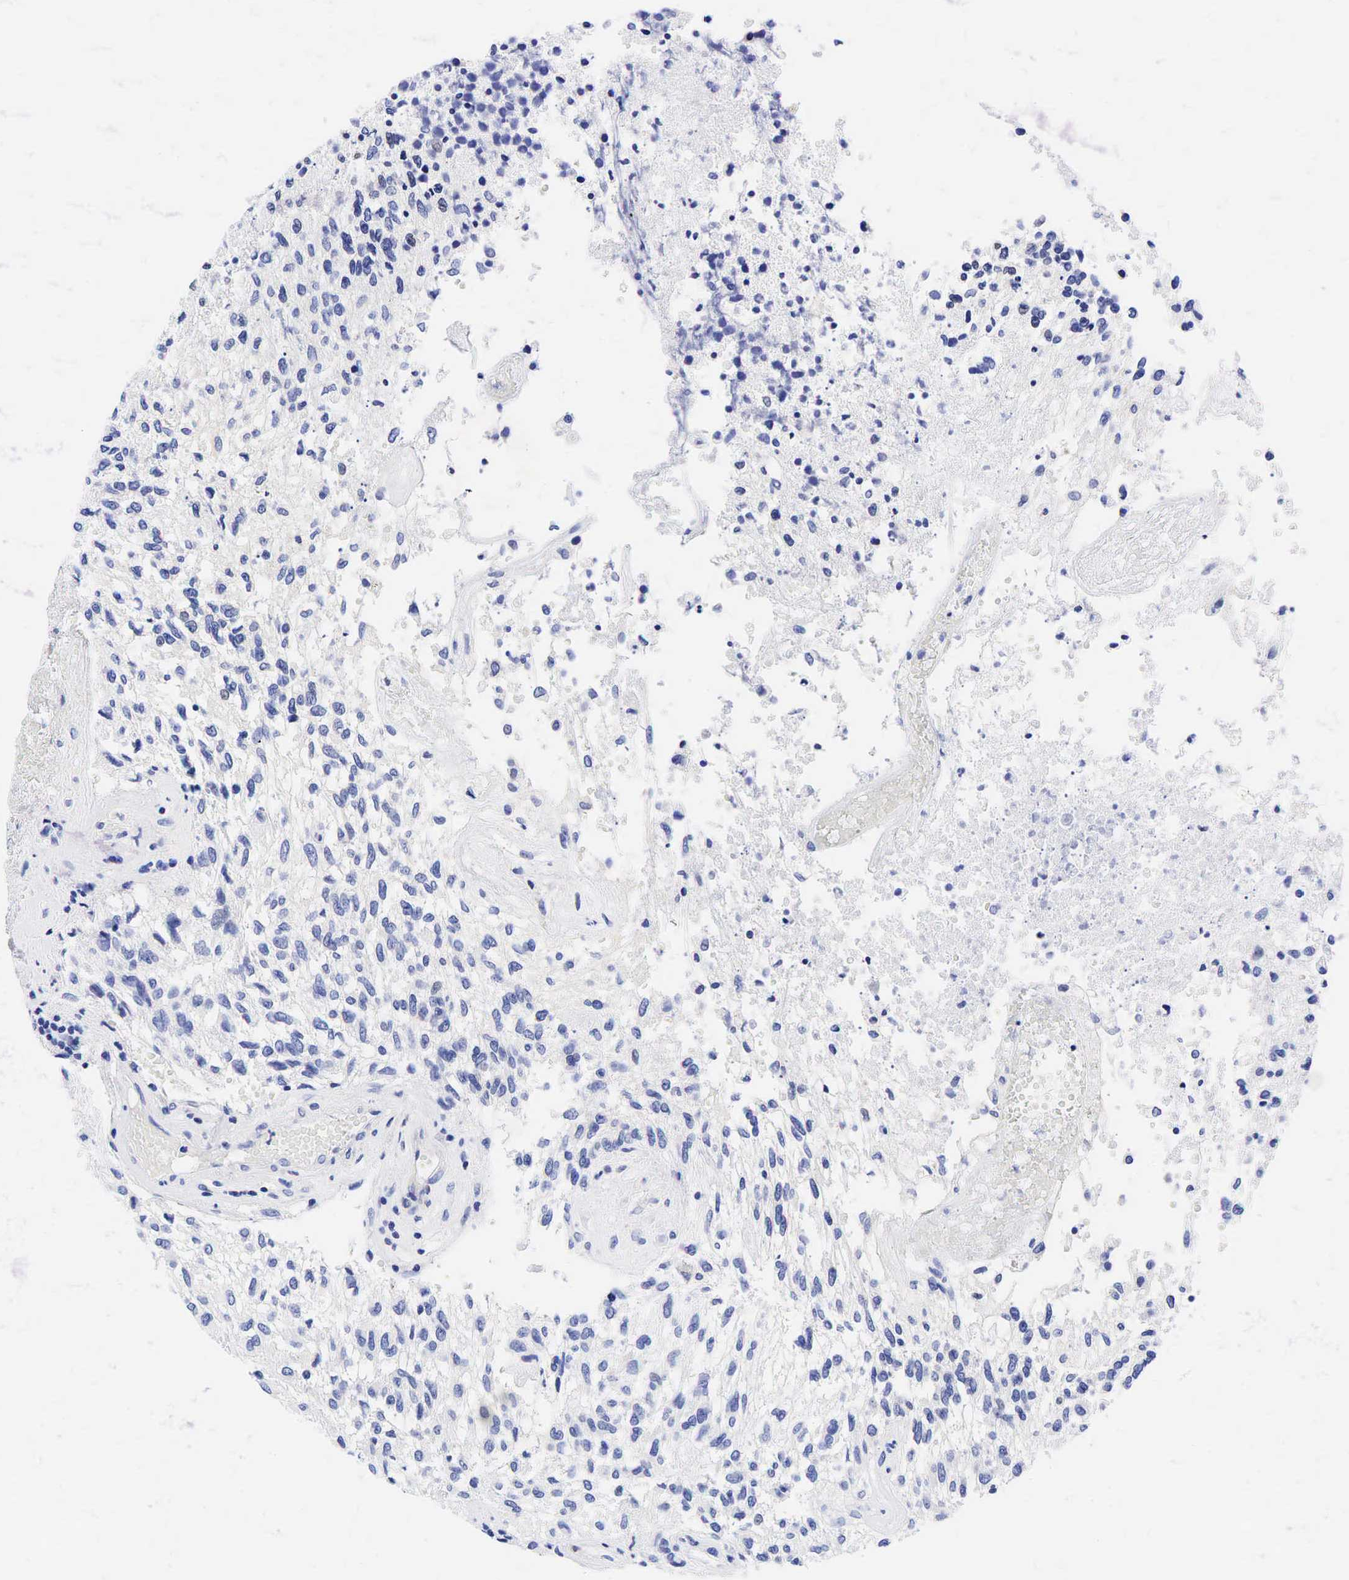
{"staining": {"intensity": "negative", "quantity": "none", "location": "none"}, "tissue": "glioma", "cell_type": "Tumor cells", "image_type": "cancer", "snomed": [{"axis": "morphology", "description": "Glioma, malignant, High grade"}, {"axis": "topography", "description": "Brain"}], "caption": "This is a photomicrograph of immunohistochemistry staining of malignant glioma (high-grade), which shows no expression in tumor cells. (Immunohistochemistry (ihc), brightfield microscopy, high magnification).", "gene": "TNFRSF8", "patient": {"sex": "male", "age": 77}}